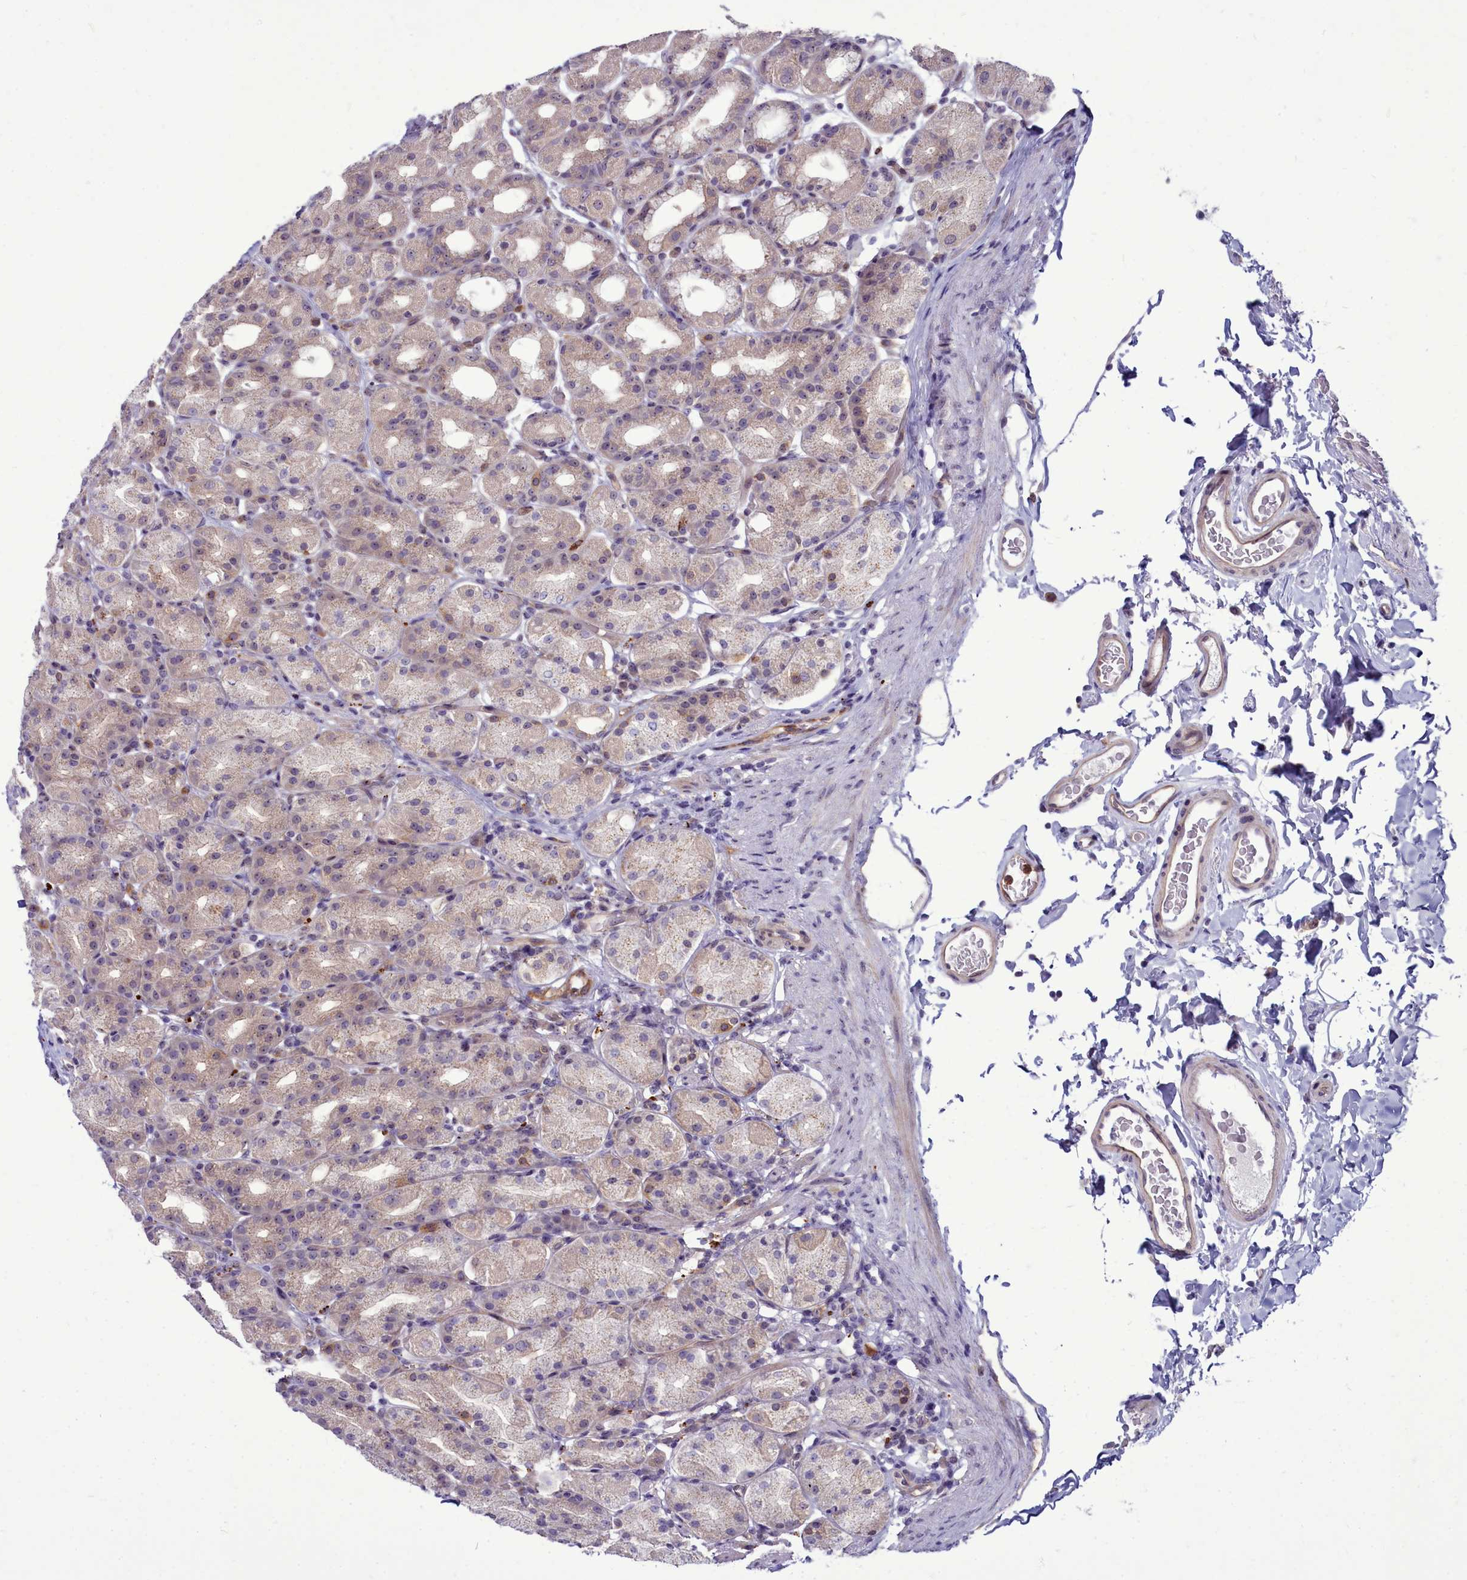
{"staining": {"intensity": "weak", "quantity": "<25%", "location": "cytoplasmic/membranous"}, "tissue": "stomach", "cell_type": "Glandular cells", "image_type": "normal", "snomed": [{"axis": "morphology", "description": "Normal tissue, NOS"}, {"axis": "topography", "description": "Stomach, upper"}], "caption": "This is an immunohistochemistry photomicrograph of unremarkable stomach. There is no staining in glandular cells.", "gene": "BCAR1", "patient": {"sex": "male", "age": 68}}